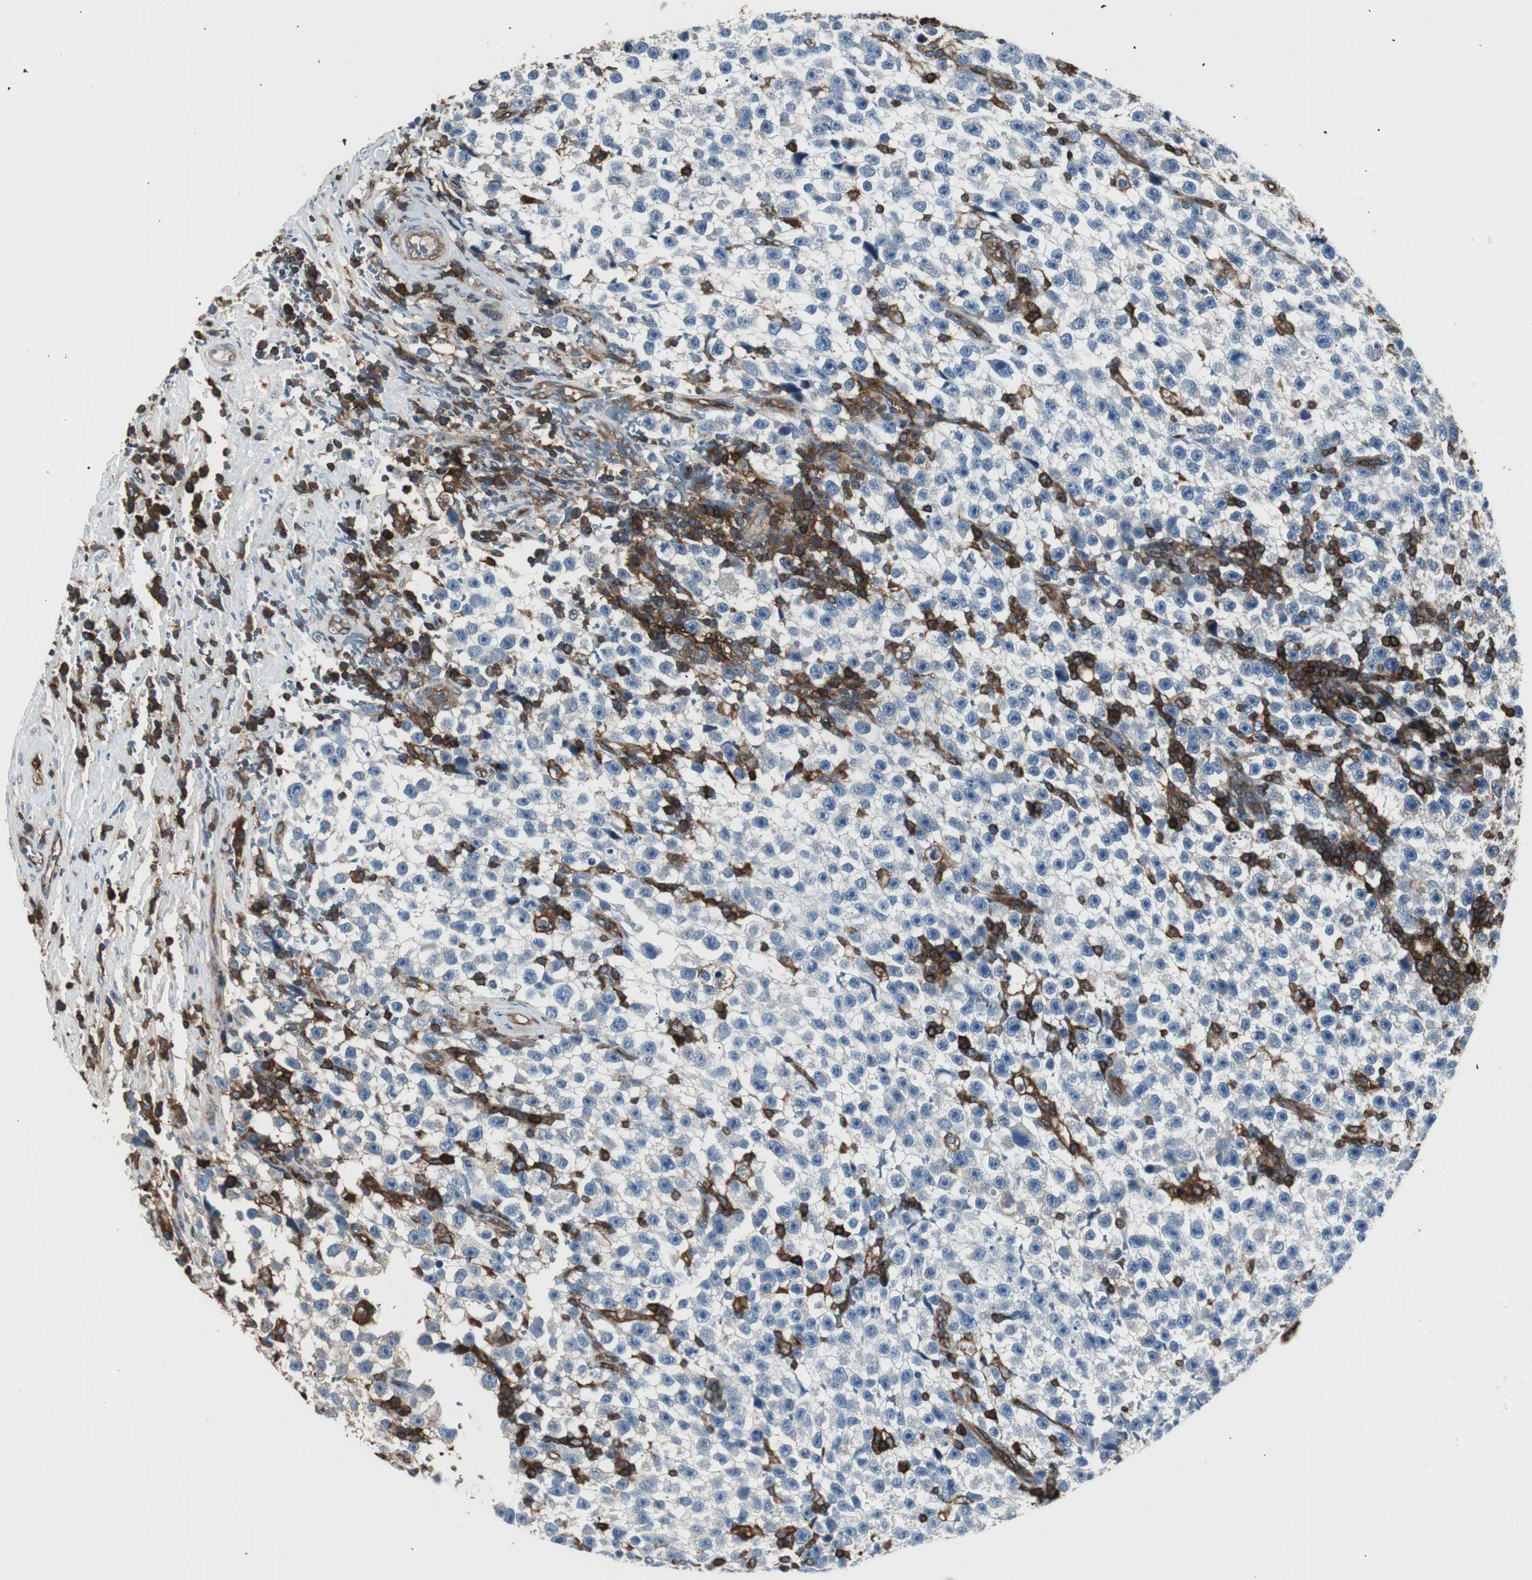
{"staining": {"intensity": "negative", "quantity": "none", "location": "none"}, "tissue": "testis cancer", "cell_type": "Tumor cells", "image_type": "cancer", "snomed": [{"axis": "morphology", "description": "Seminoma, NOS"}, {"axis": "topography", "description": "Testis"}], "caption": "IHC histopathology image of neoplastic tissue: human seminoma (testis) stained with DAB displays no significant protein expression in tumor cells.", "gene": "B2M", "patient": {"sex": "male", "age": 33}}